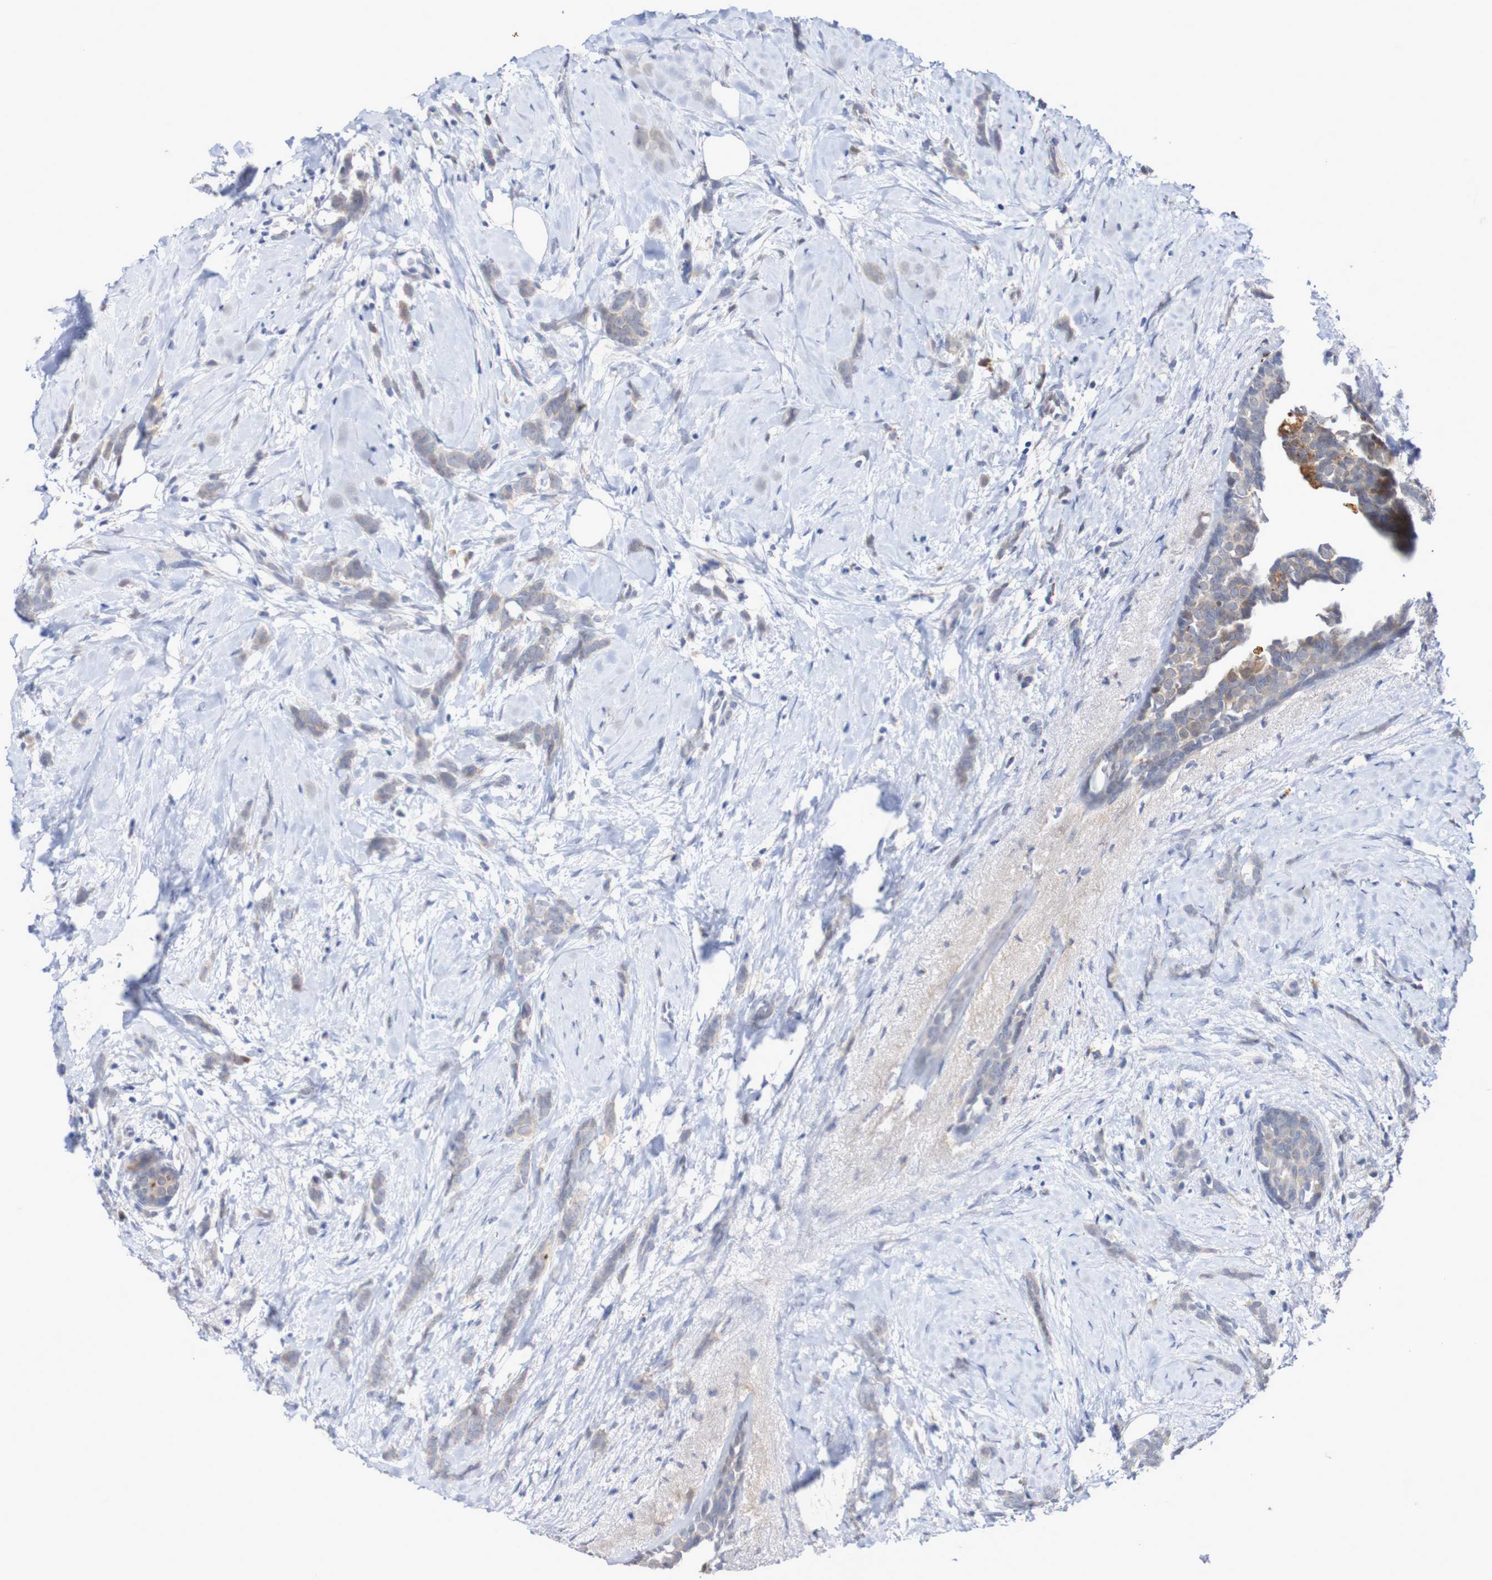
{"staining": {"intensity": "weak", "quantity": "<25%", "location": "cytoplasmic/membranous"}, "tissue": "breast cancer", "cell_type": "Tumor cells", "image_type": "cancer", "snomed": [{"axis": "morphology", "description": "Lobular carcinoma, in situ"}, {"axis": "morphology", "description": "Lobular carcinoma"}, {"axis": "topography", "description": "Breast"}], "caption": "Breast lobular carcinoma in situ stained for a protein using IHC demonstrates no staining tumor cells.", "gene": "FBP2", "patient": {"sex": "female", "age": 41}}